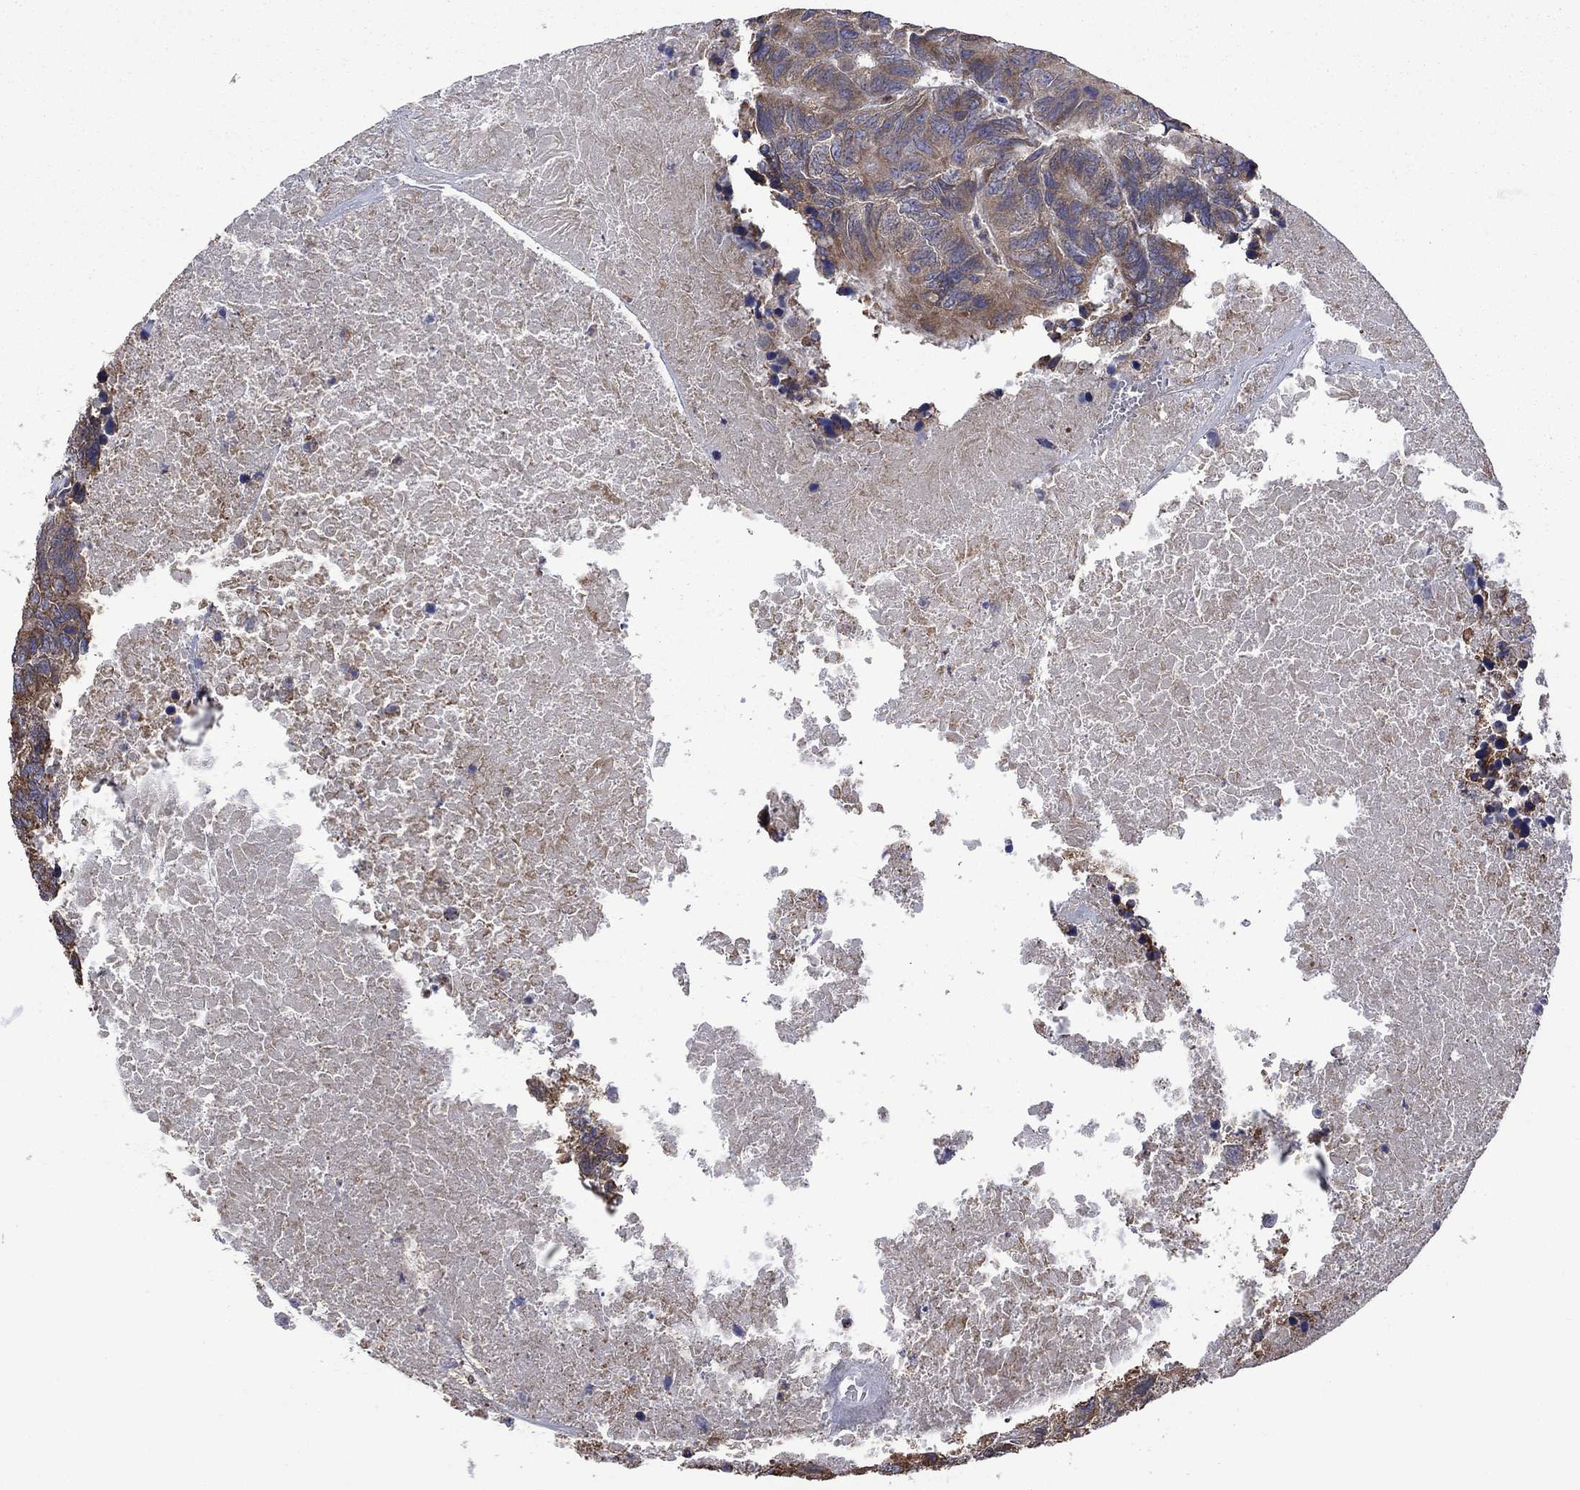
{"staining": {"intensity": "moderate", "quantity": ">75%", "location": "cytoplasmic/membranous"}, "tissue": "colorectal cancer", "cell_type": "Tumor cells", "image_type": "cancer", "snomed": [{"axis": "morphology", "description": "Adenocarcinoma, NOS"}, {"axis": "topography", "description": "Colon"}], "caption": "Colorectal cancer stained with DAB IHC exhibits medium levels of moderate cytoplasmic/membranous expression in approximately >75% of tumor cells. The staining was performed using DAB, with brown indicating positive protein expression. Nuclei are stained blue with hematoxylin.", "gene": "FURIN", "patient": {"sex": "female", "age": 48}}